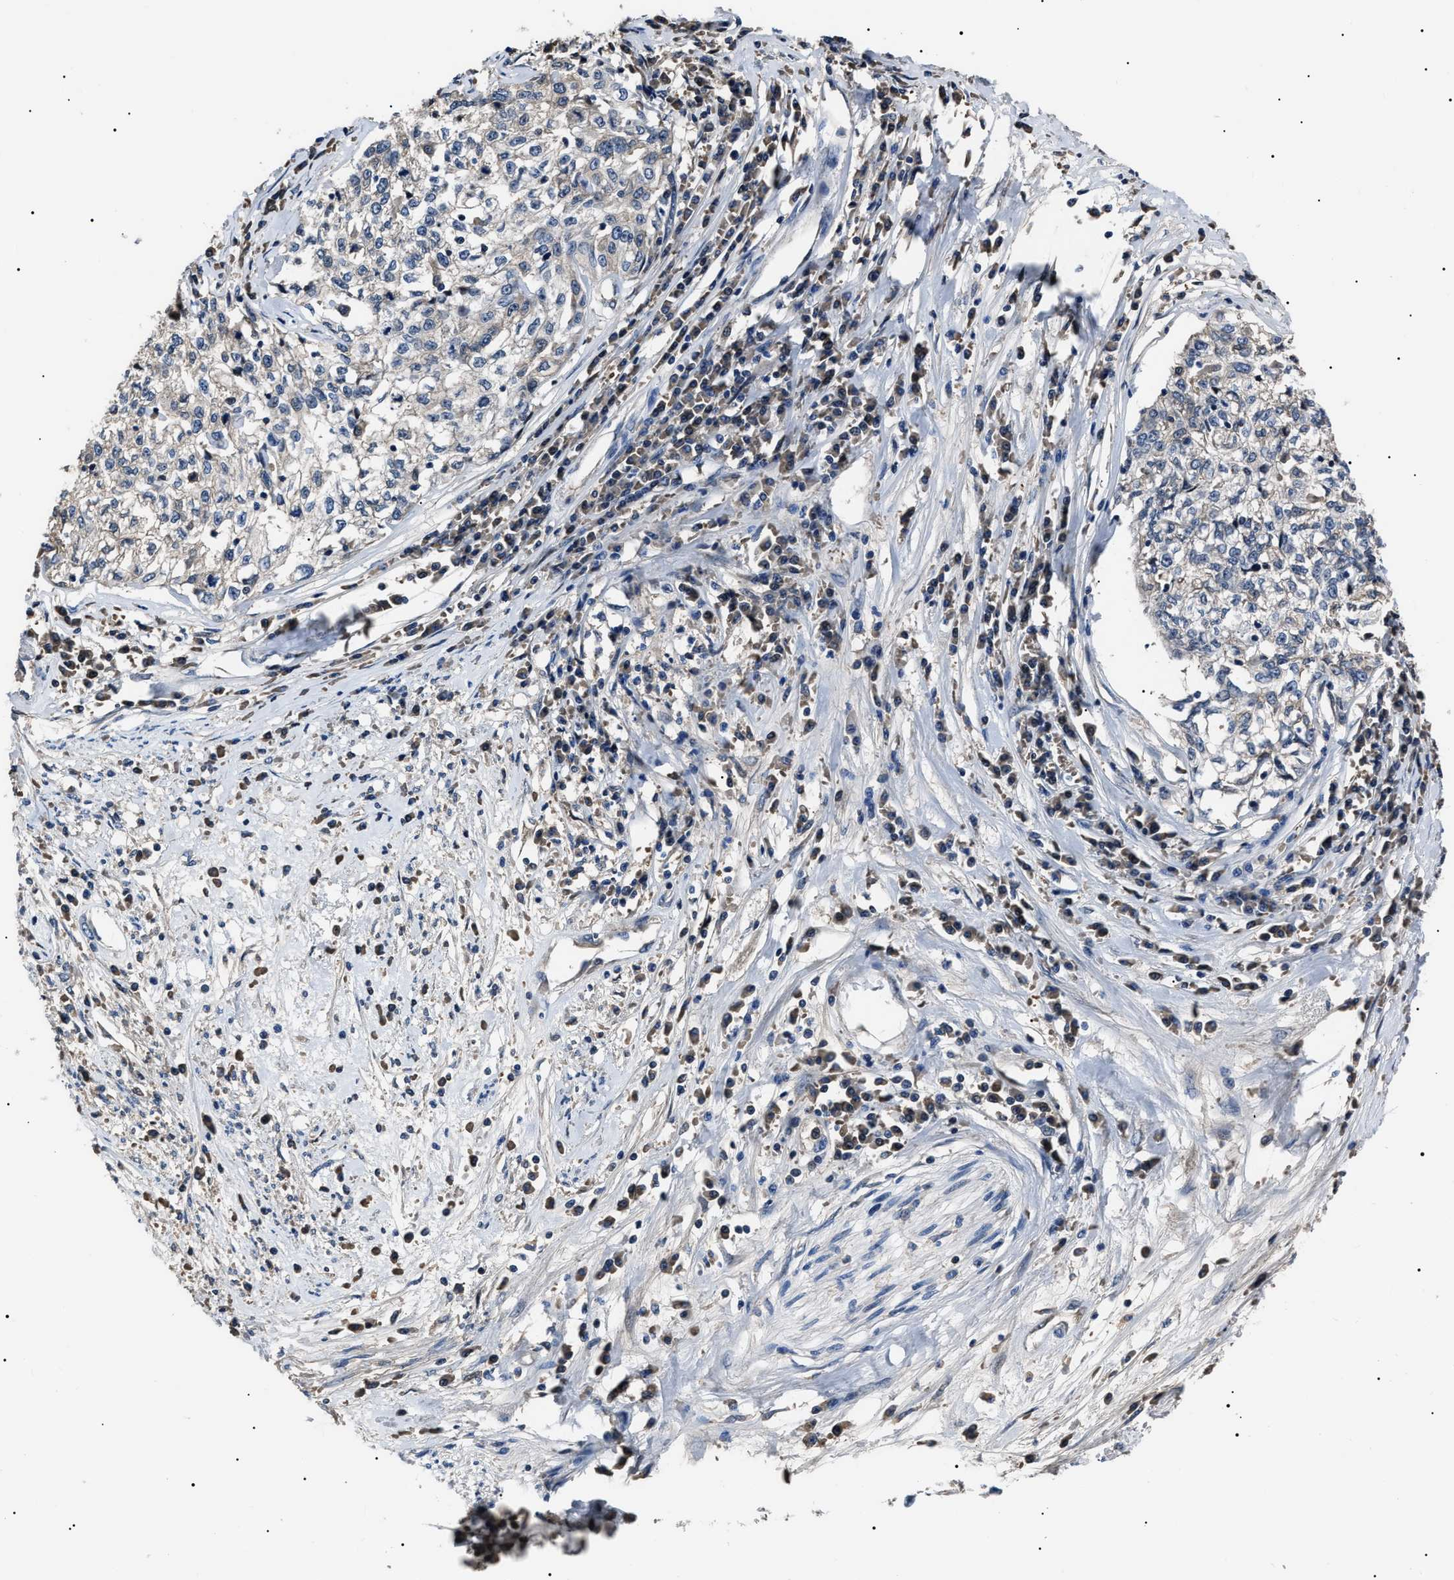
{"staining": {"intensity": "negative", "quantity": "none", "location": "none"}, "tissue": "cervical cancer", "cell_type": "Tumor cells", "image_type": "cancer", "snomed": [{"axis": "morphology", "description": "Squamous cell carcinoma, NOS"}, {"axis": "topography", "description": "Cervix"}], "caption": "Cervical cancer (squamous cell carcinoma) stained for a protein using immunohistochemistry (IHC) exhibits no positivity tumor cells.", "gene": "IFT81", "patient": {"sex": "female", "age": 57}}